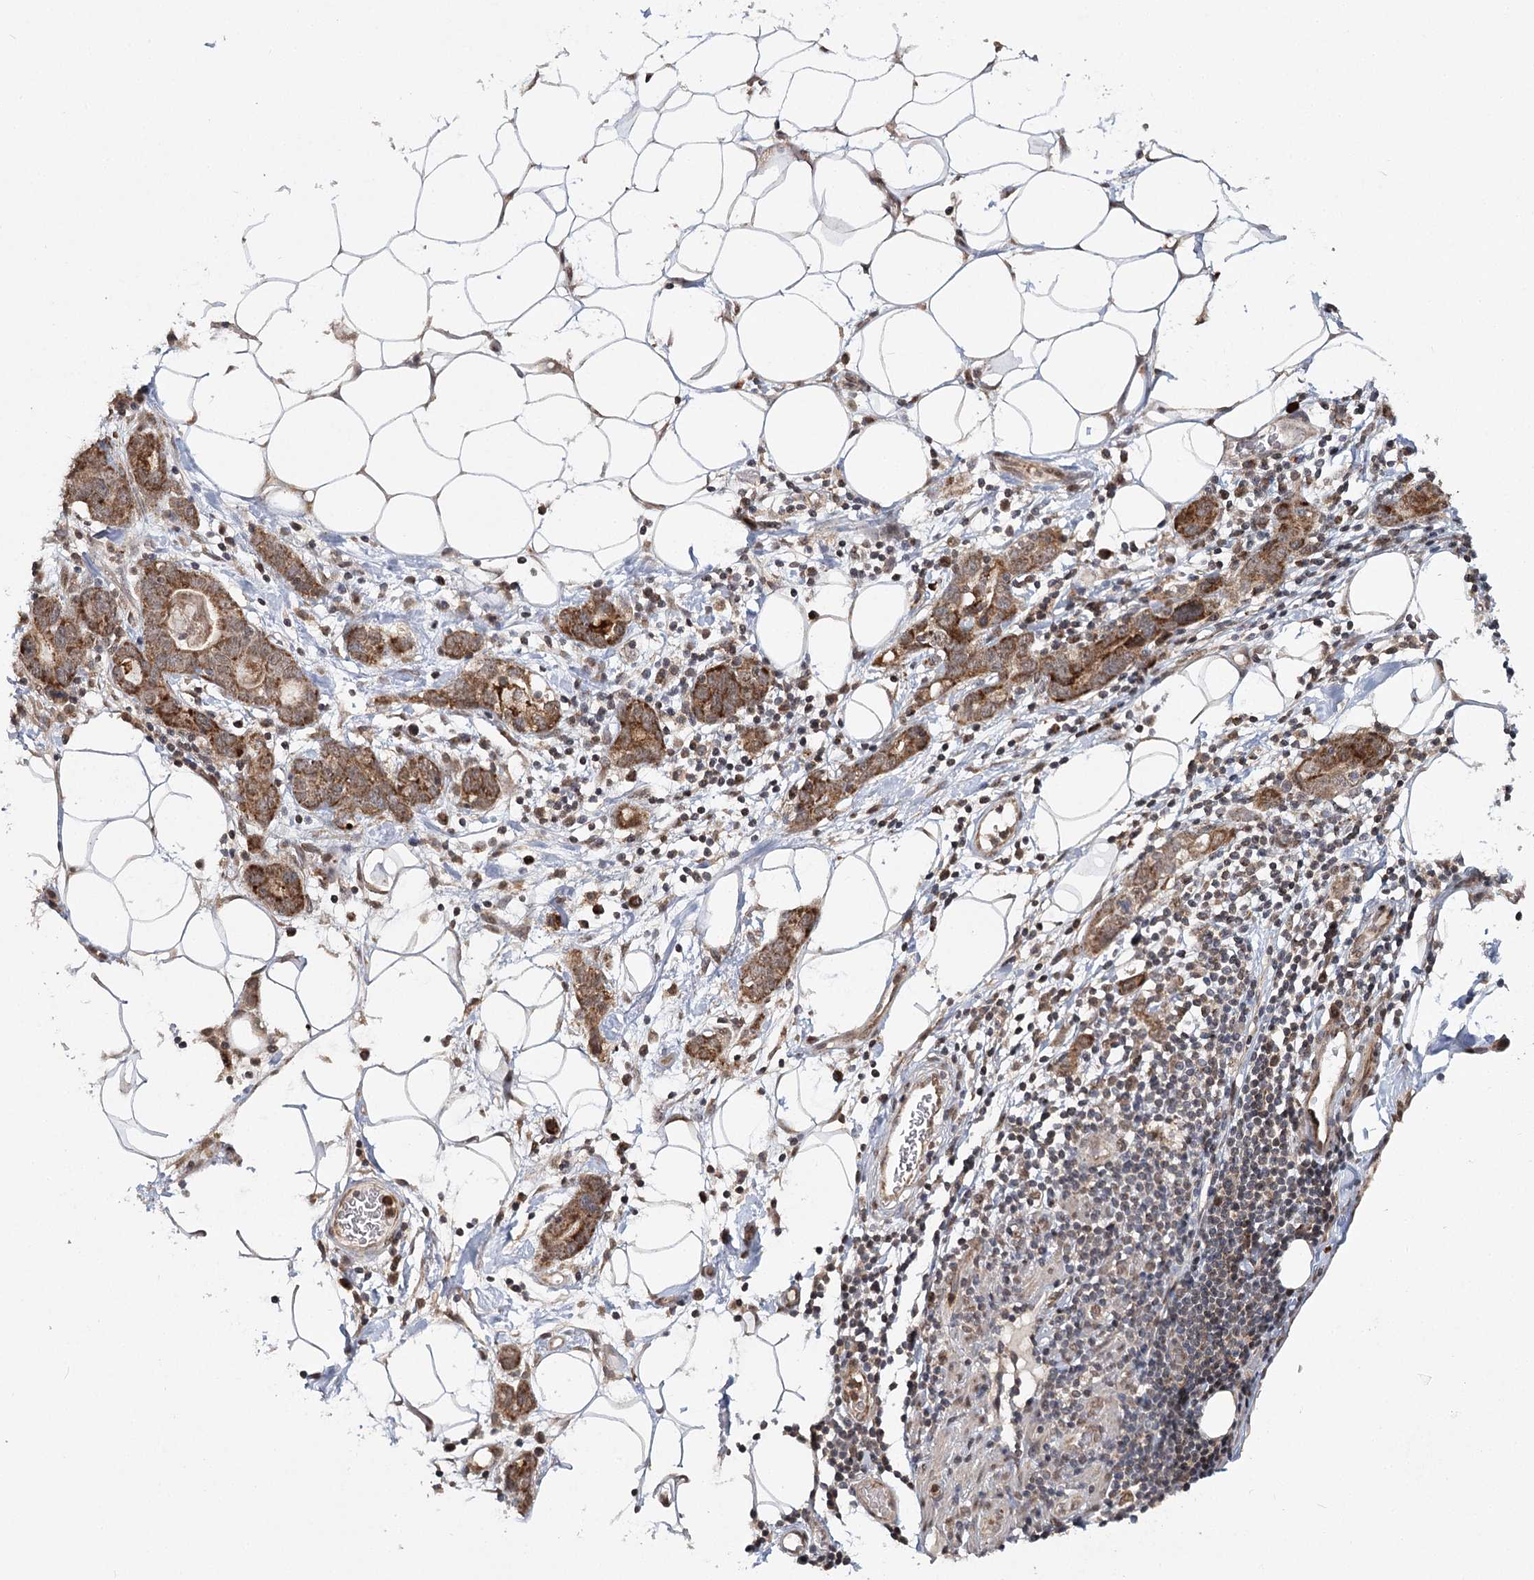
{"staining": {"intensity": "moderate", "quantity": ">75%", "location": "cytoplasmic/membranous"}, "tissue": "stomach cancer", "cell_type": "Tumor cells", "image_type": "cancer", "snomed": [{"axis": "morphology", "description": "Adenocarcinoma, NOS"}, {"axis": "topography", "description": "Stomach, lower"}], "caption": "This photomicrograph displays immunohistochemistry staining of human stomach cancer, with medium moderate cytoplasmic/membranous positivity in approximately >75% of tumor cells.", "gene": "ZNRF3", "patient": {"sex": "female", "age": 93}}